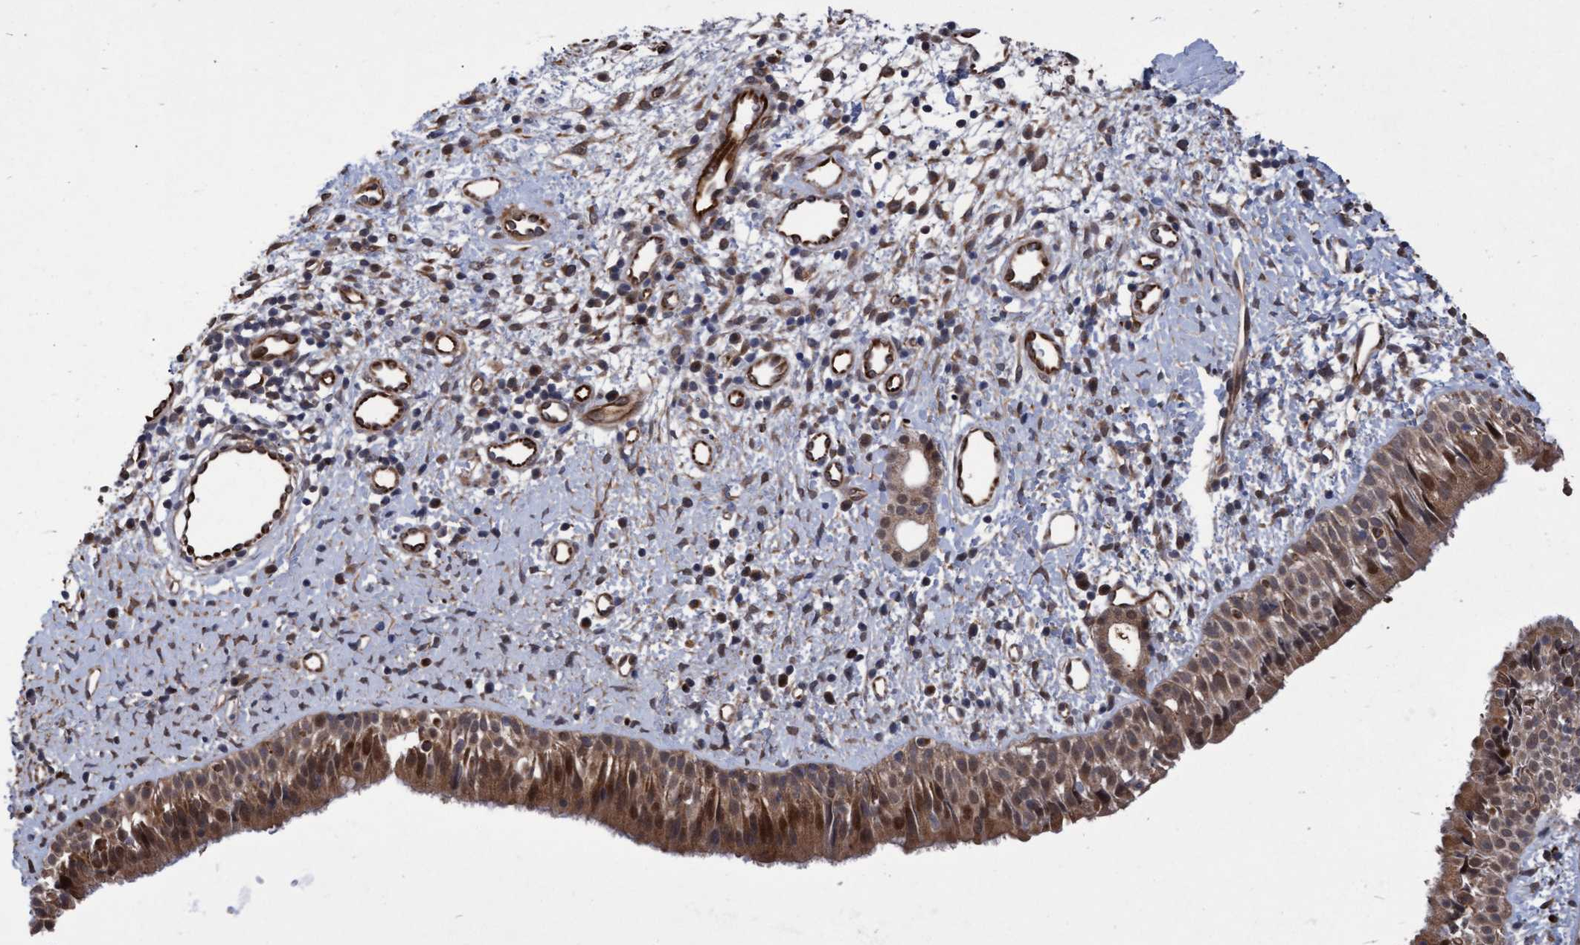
{"staining": {"intensity": "moderate", "quantity": ">75%", "location": "cytoplasmic/membranous,nuclear"}, "tissue": "nasopharynx", "cell_type": "Respiratory epithelial cells", "image_type": "normal", "snomed": [{"axis": "morphology", "description": "Normal tissue, NOS"}, {"axis": "topography", "description": "Nasopharynx"}], "caption": "The photomicrograph demonstrates staining of benign nasopharynx, revealing moderate cytoplasmic/membranous,nuclear protein expression (brown color) within respiratory epithelial cells.", "gene": "PSMB6", "patient": {"sex": "male", "age": 22}}